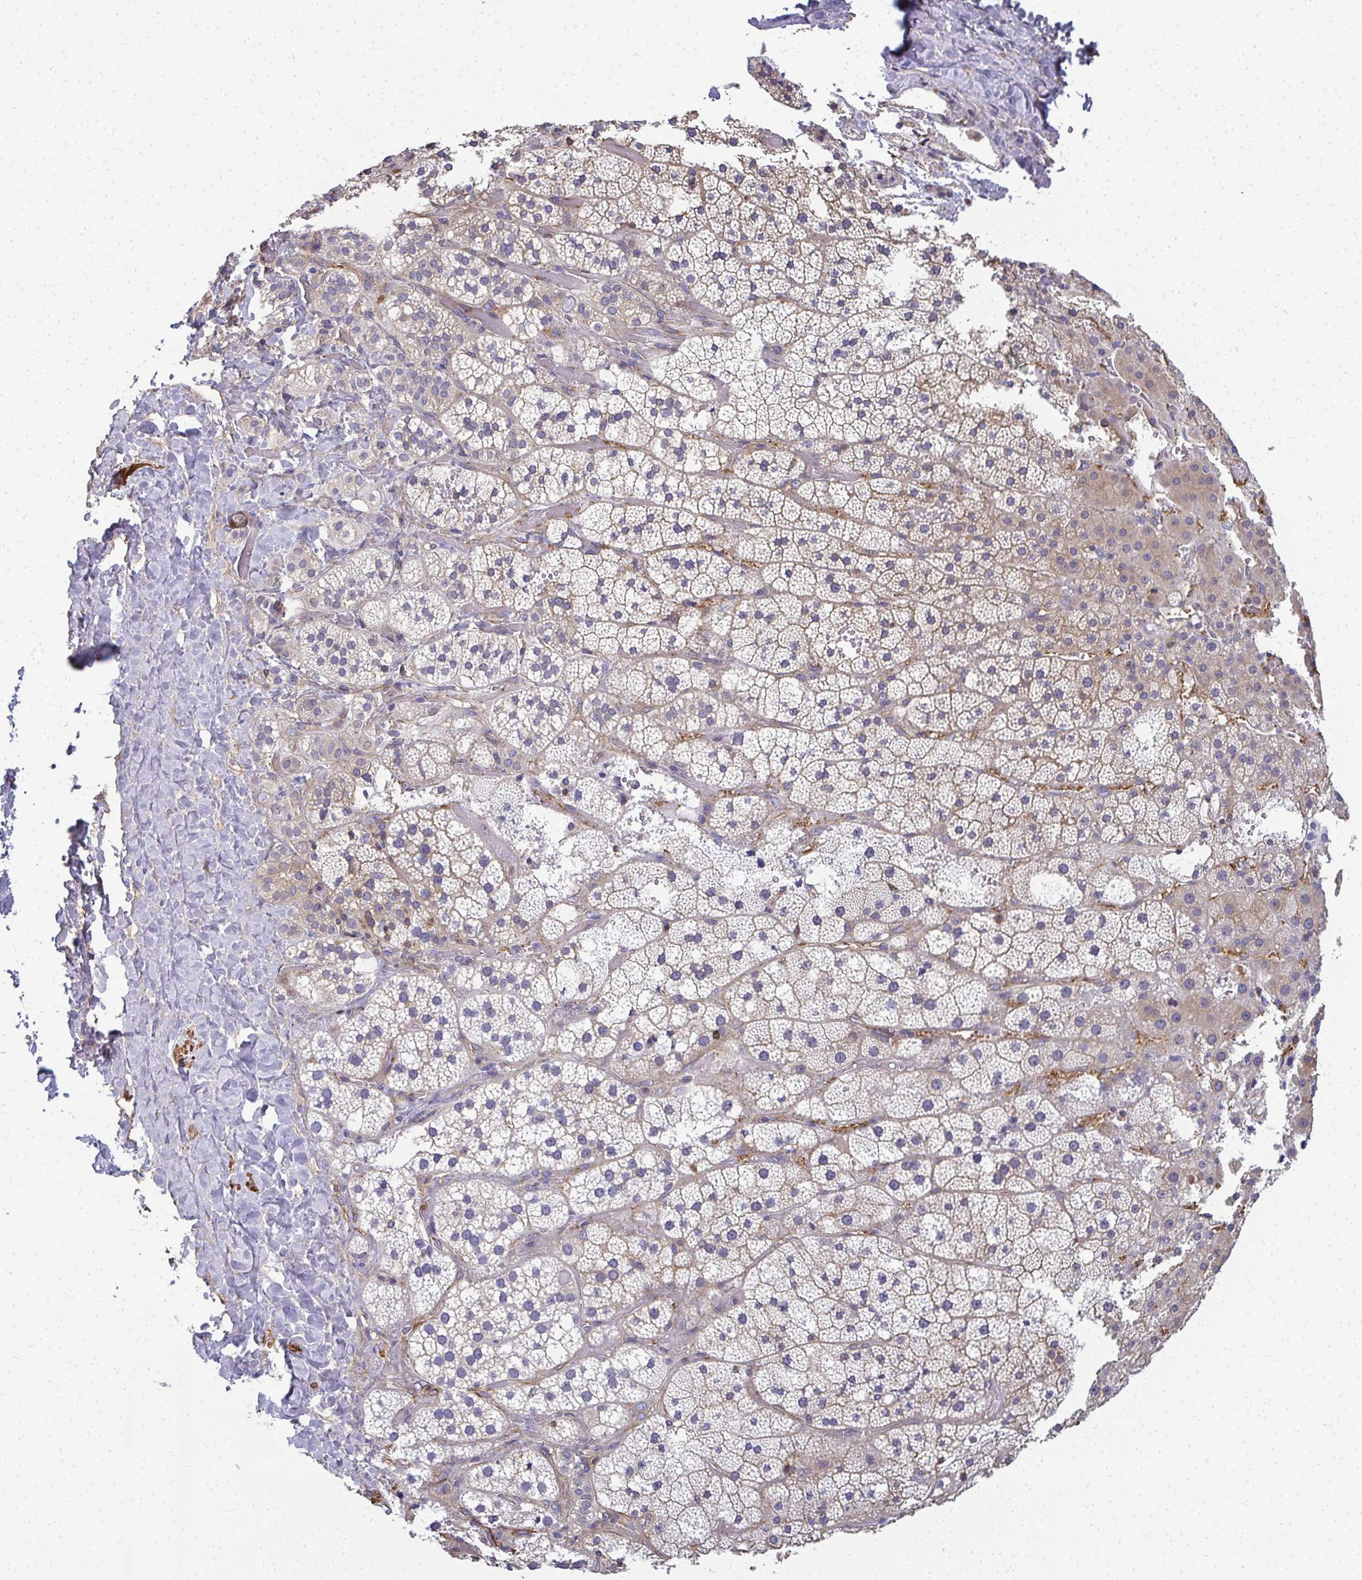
{"staining": {"intensity": "weak", "quantity": "<25%", "location": "cytoplasmic/membranous"}, "tissue": "adrenal gland", "cell_type": "Glandular cells", "image_type": "normal", "snomed": [{"axis": "morphology", "description": "Normal tissue, NOS"}, {"axis": "topography", "description": "Adrenal gland"}], "caption": "Immunohistochemistry (IHC) image of normal adrenal gland stained for a protein (brown), which displays no staining in glandular cells.", "gene": "MYL1", "patient": {"sex": "male", "age": 53}}